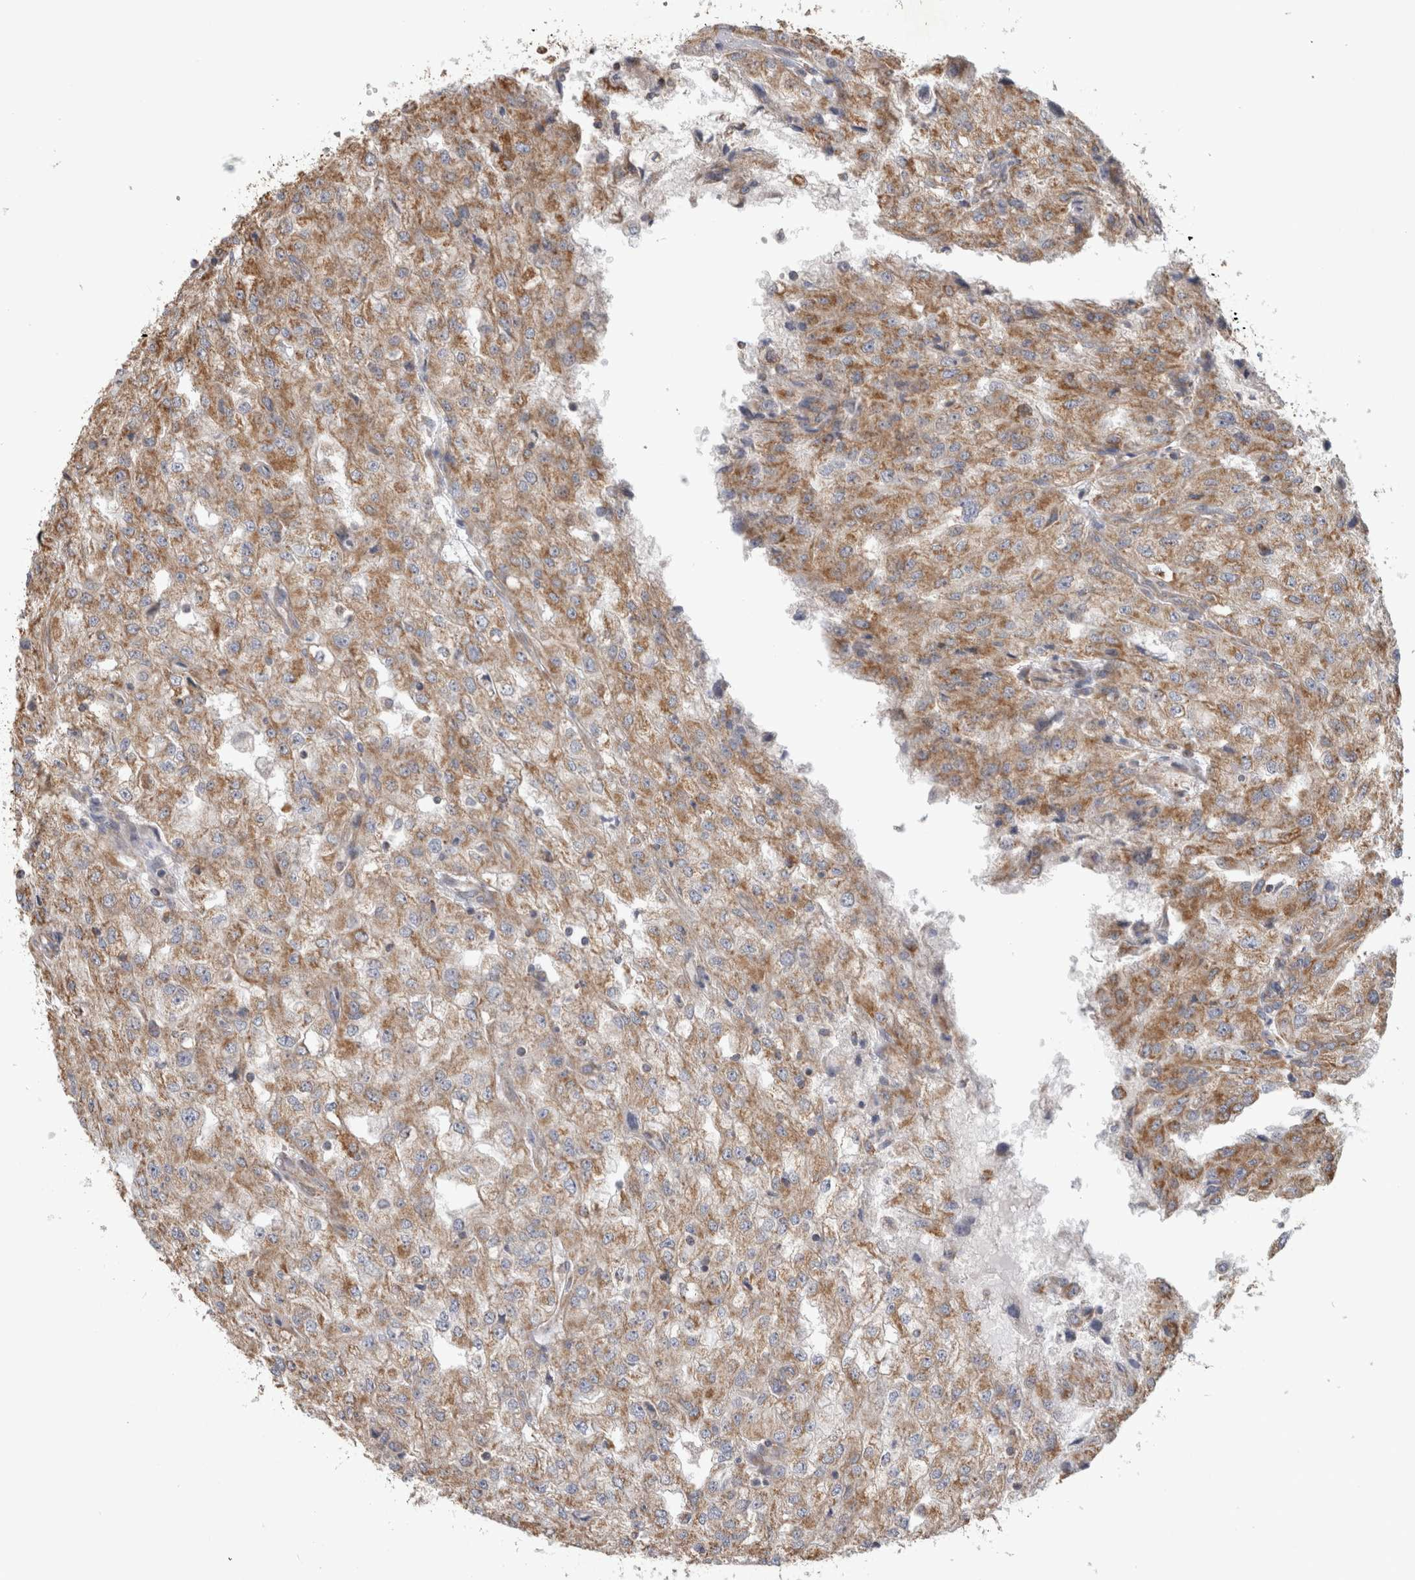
{"staining": {"intensity": "moderate", "quantity": ">75%", "location": "cytoplasmic/membranous"}, "tissue": "renal cancer", "cell_type": "Tumor cells", "image_type": "cancer", "snomed": [{"axis": "morphology", "description": "Adenocarcinoma, NOS"}, {"axis": "topography", "description": "Kidney"}], "caption": "Moderate cytoplasmic/membranous expression for a protein is seen in about >75% of tumor cells of adenocarcinoma (renal) using immunohistochemistry (IHC).", "gene": "SFXN2", "patient": {"sex": "female", "age": 54}}